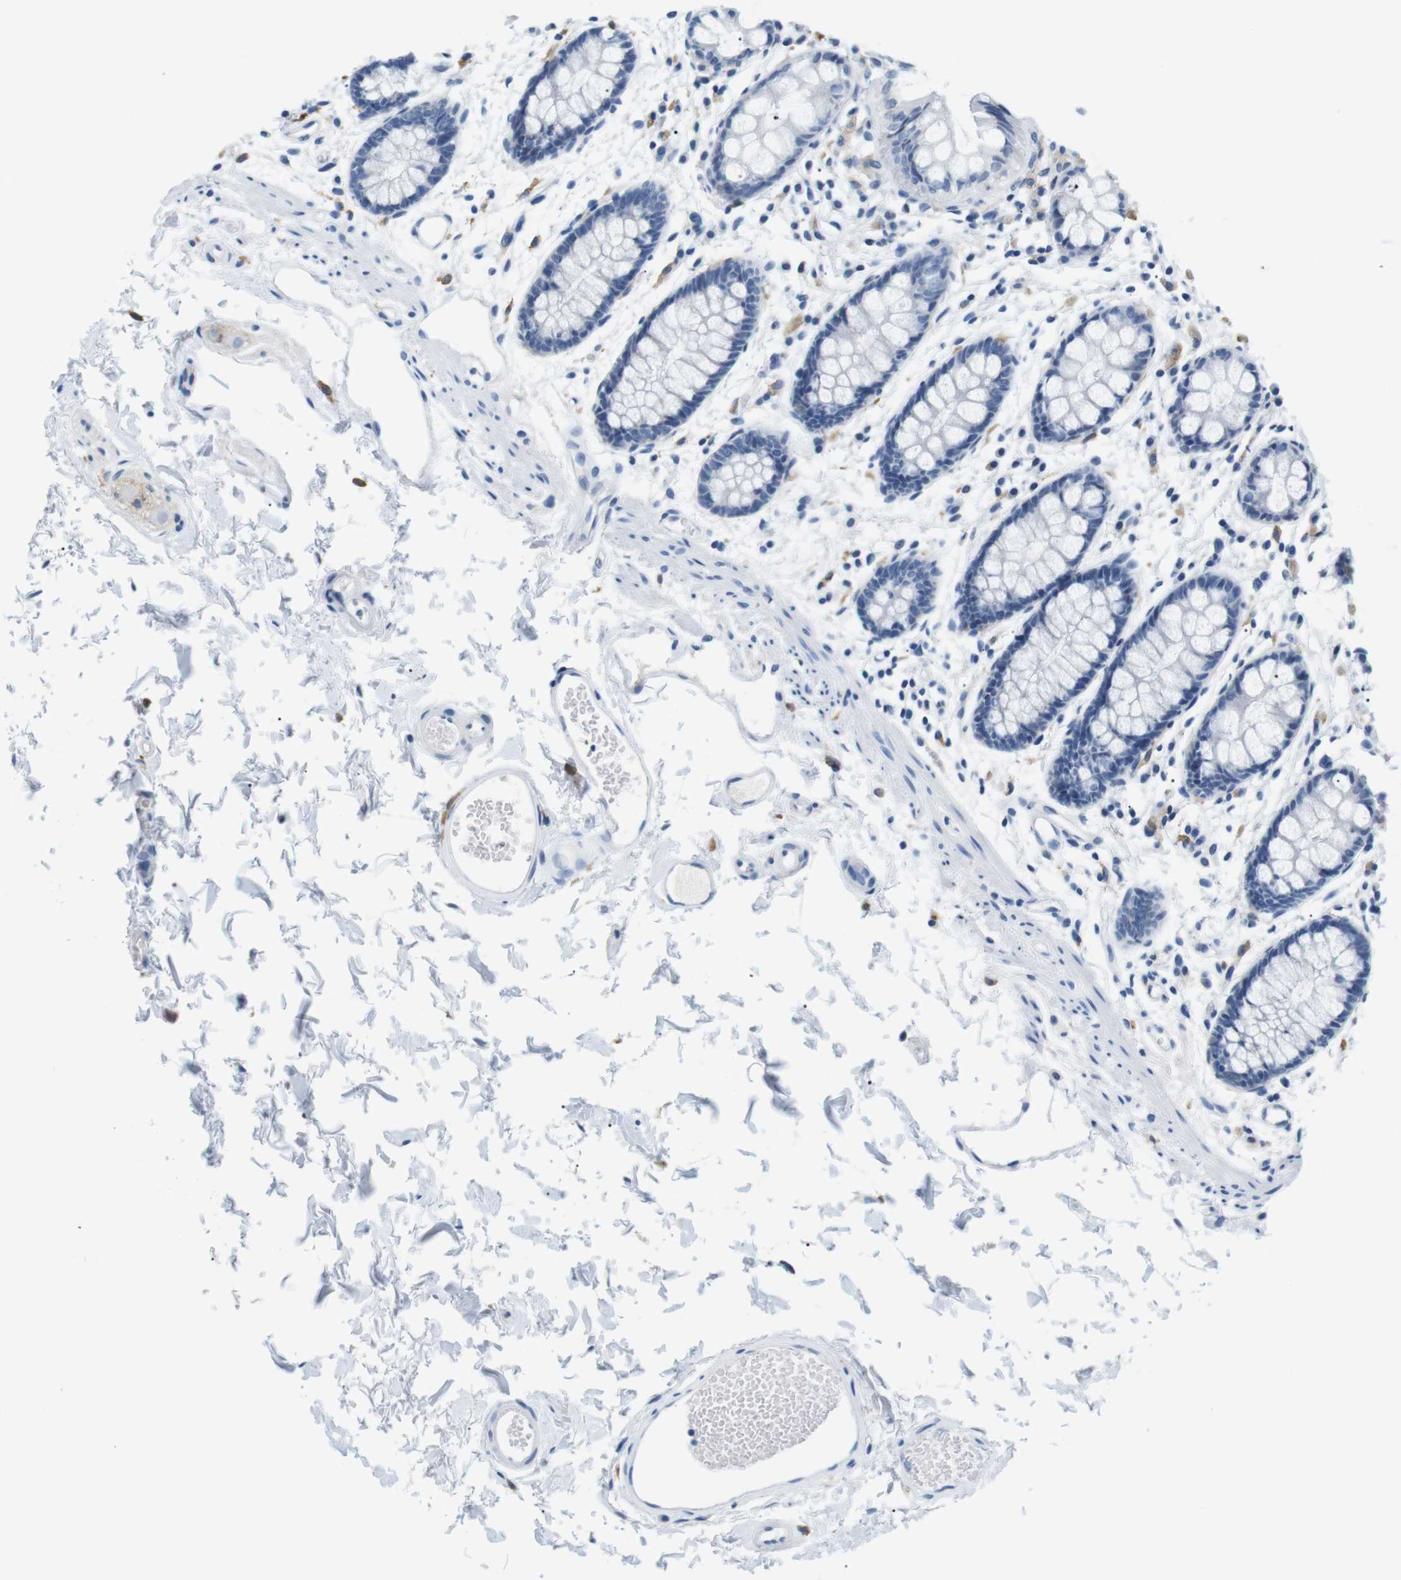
{"staining": {"intensity": "negative", "quantity": "none", "location": "none"}, "tissue": "rectum", "cell_type": "Glandular cells", "image_type": "normal", "snomed": [{"axis": "morphology", "description": "Normal tissue, NOS"}, {"axis": "topography", "description": "Rectum"}], "caption": "IHC of benign human rectum demonstrates no staining in glandular cells.", "gene": "FCGRT", "patient": {"sex": "female", "age": 66}}